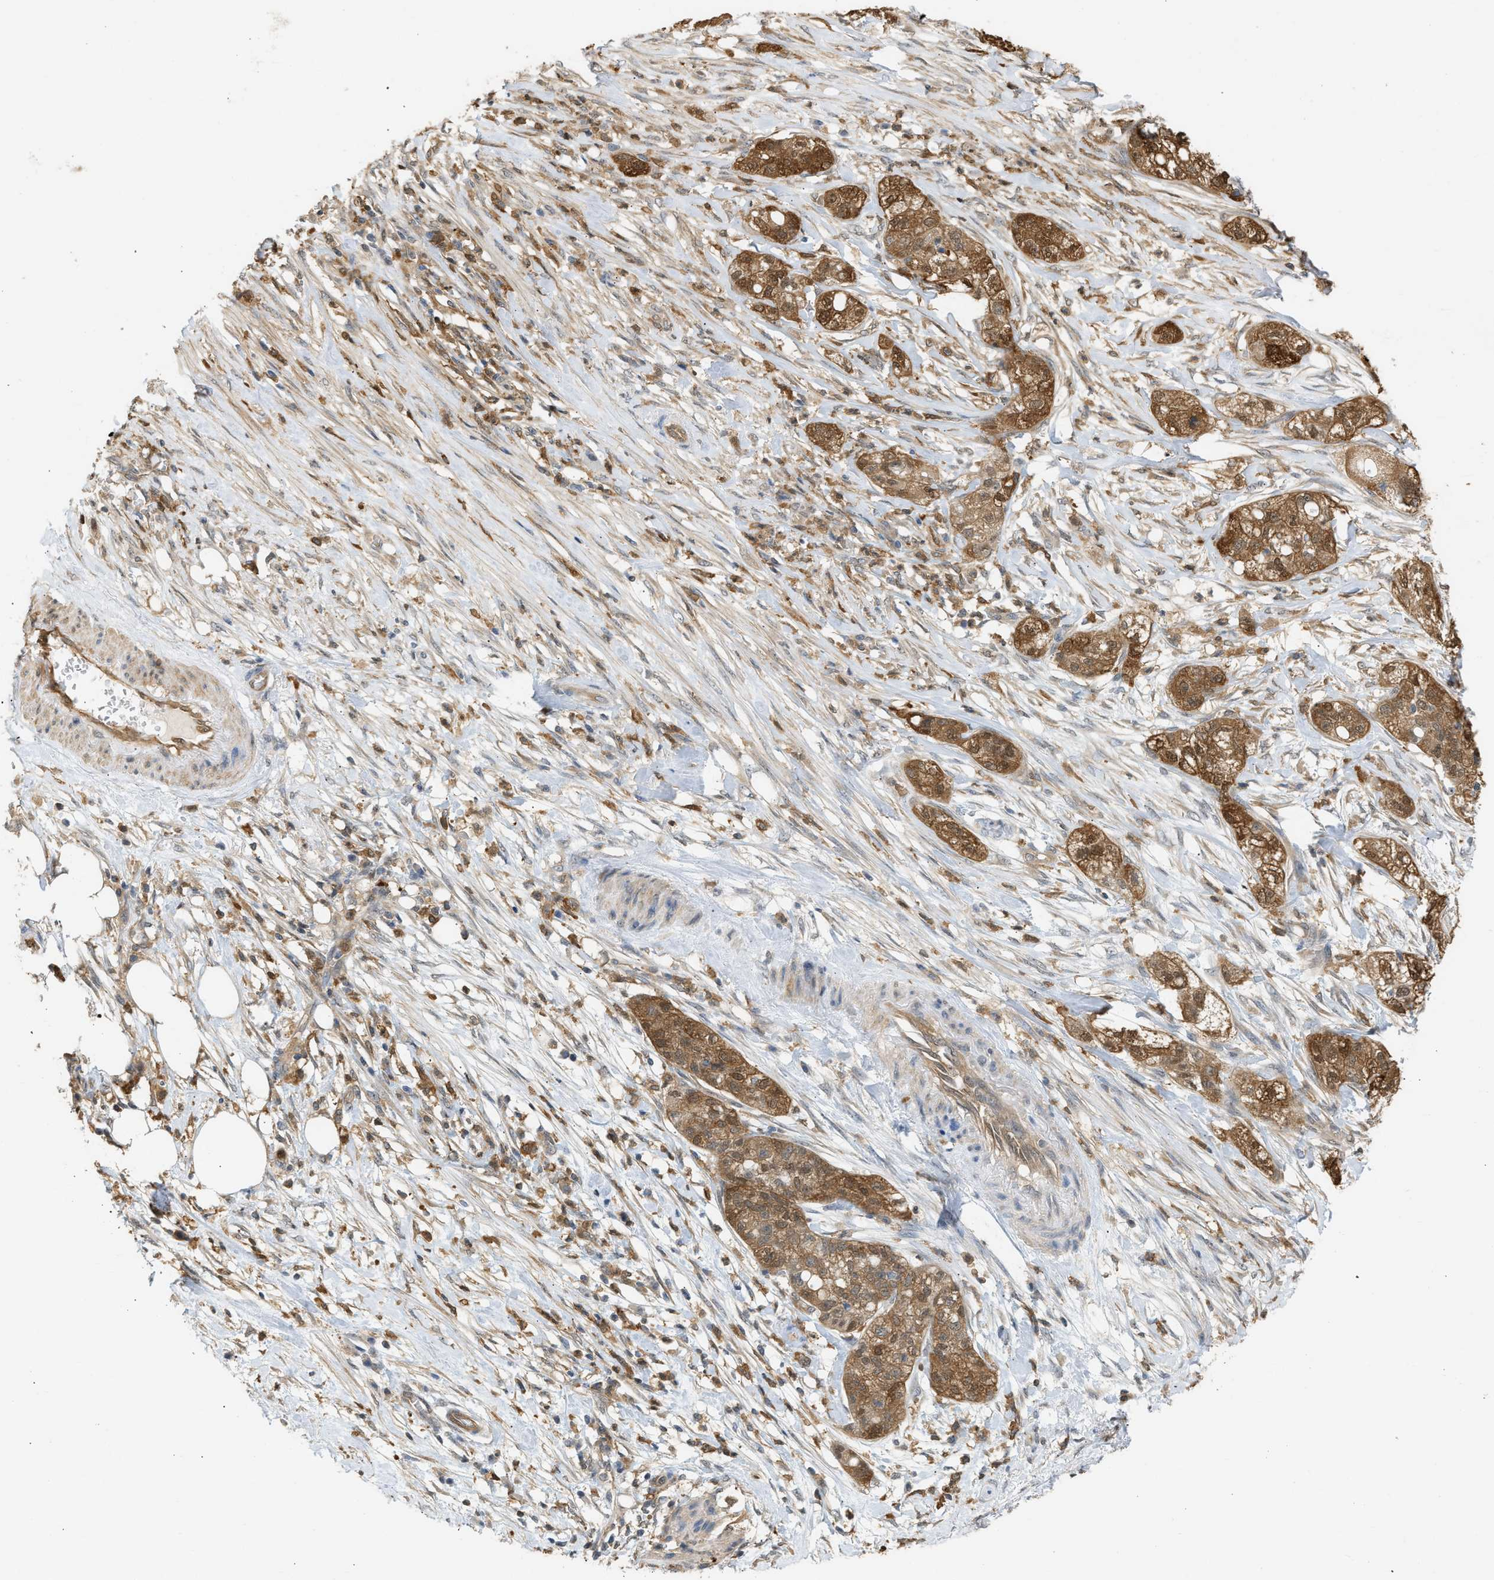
{"staining": {"intensity": "moderate", "quantity": ">75%", "location": "cytoplasmic/membranous"}, "tissue": "pancreatic cancer", "cell_type": "Tumor cells", "image_type": "cancer", "snomed": [{"axis": "morphology", "description": "Adenocarcinoma, NOS"}, {"axis": "topography", "description": "Pancreas"}], "caption": "A brown stain shows moderate cytoplasmic/membranous positivity of a protein in pancreatic cancer tumor cells.", "gene": "ENO1", "patient": {"sex": "female", "age": 78}}